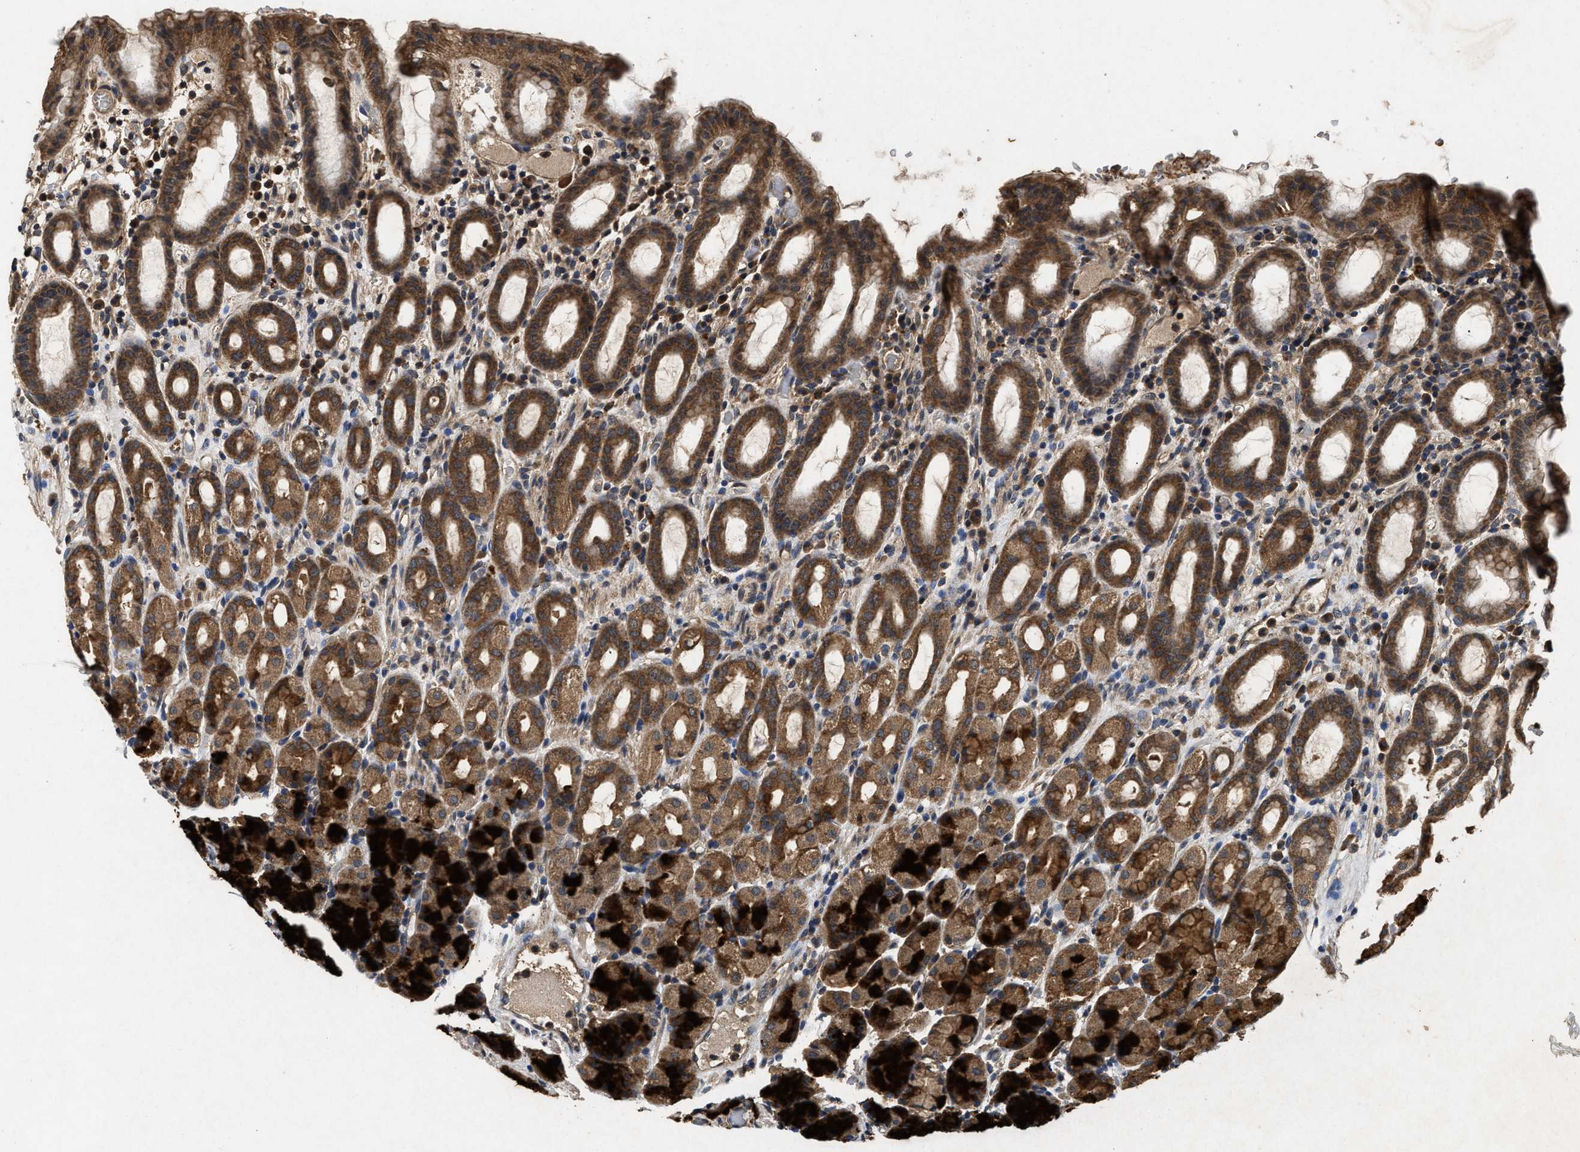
{"staining": {"intensity": "strong", "quantity": ">75%", "location": "cytoplasmic/membranous"}, "tissue": "stomach", "cell_type": "Glandular cells", "image_type": "normal", "snomed": [{"axis": "morphology", "description": "Normal tissue, NOS"}, {"axis": "topography", "description": "Stomach, upper"}], "caption": "Human stomach stained for a protein (brown) shows strong cytoplasmic/membranous positive positivity in about >75% of glandular cells.", "gene": "PDAP1", "patient": {"sex": "male", "age": 68}}